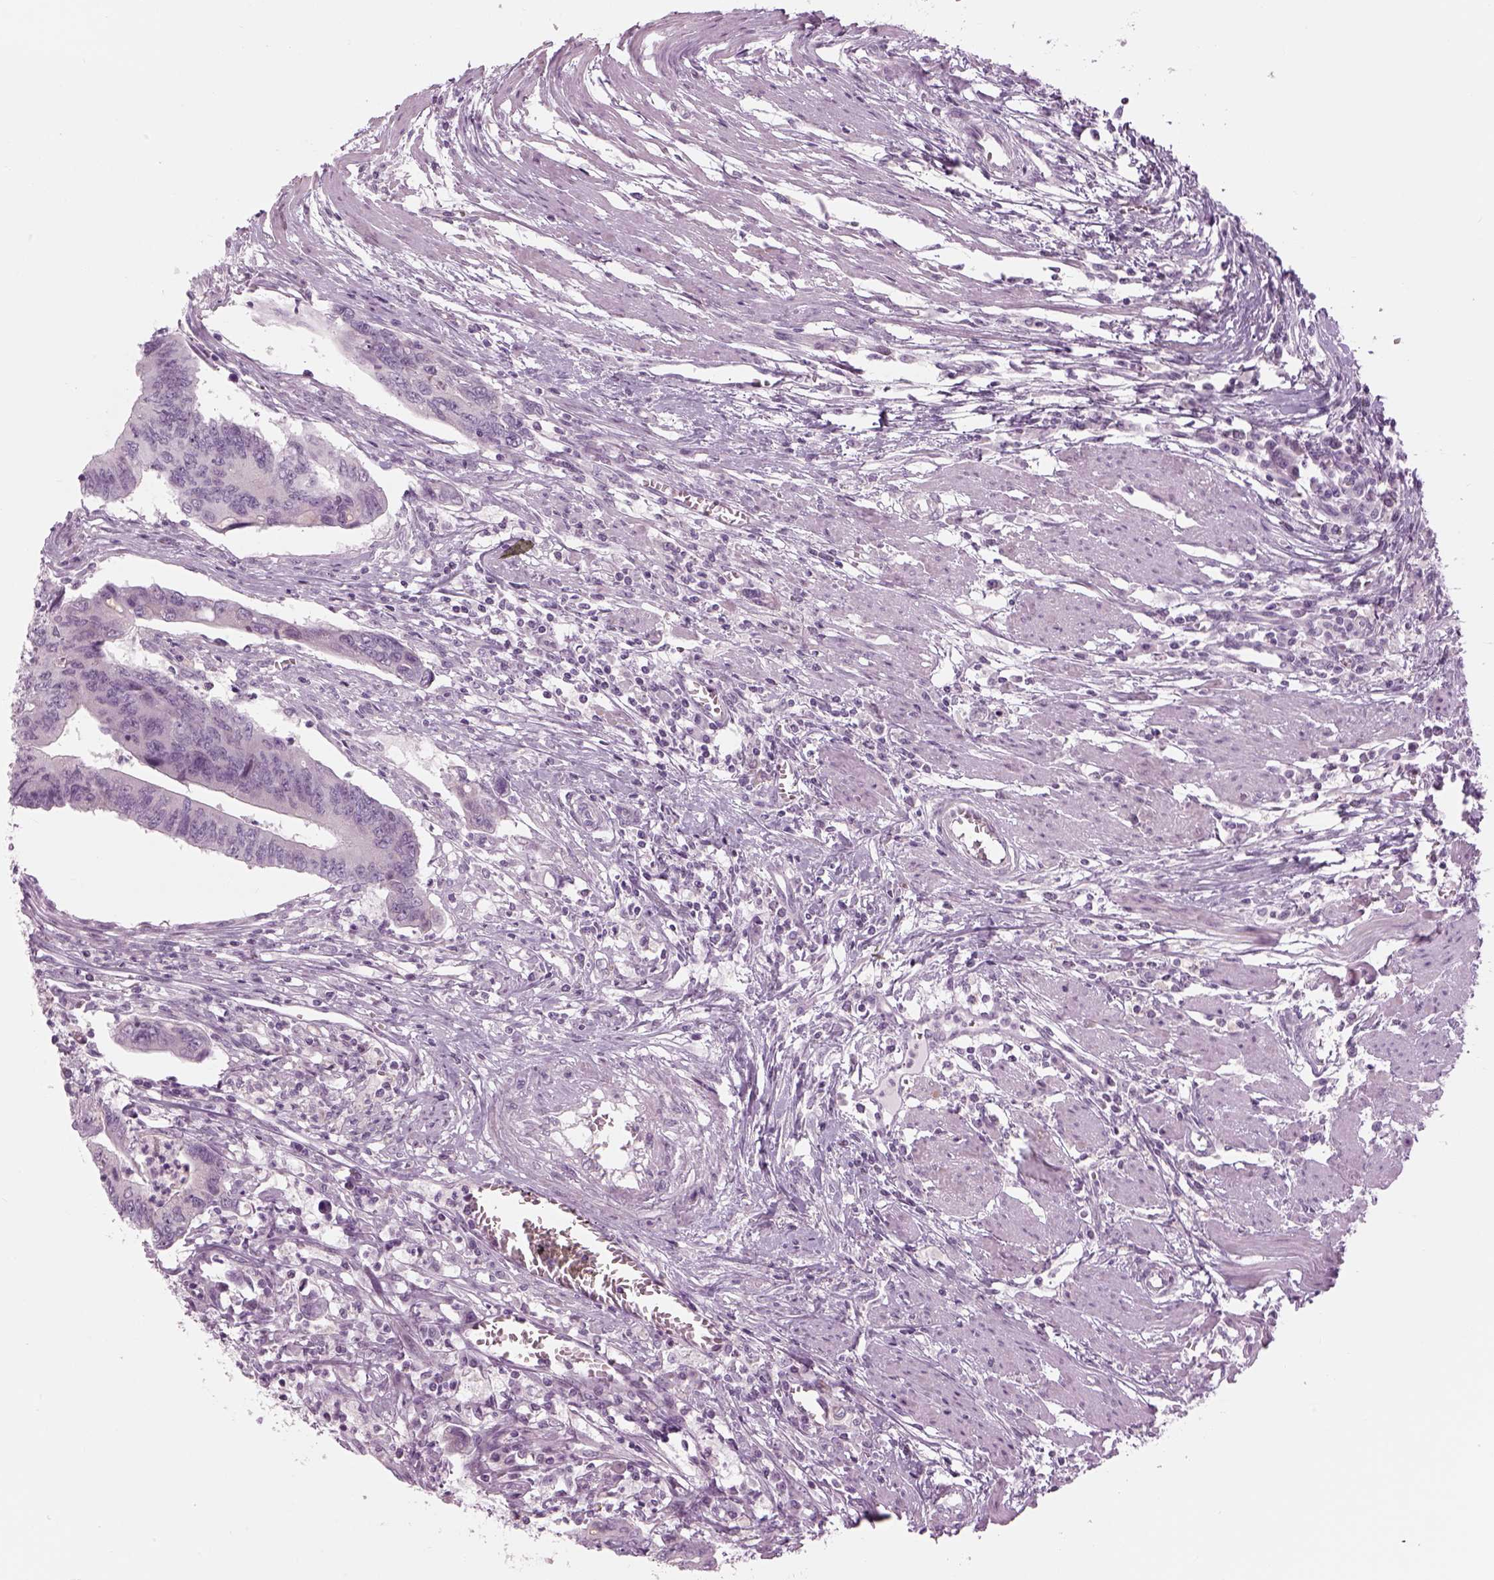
{"staining": {"intensity": "negative", "quantity": "none", "location": "none"}, "tissue": "colorectal cancer", "cell_type": "Tumor cells", "image_type": "cancer", "snomed": [{"axis": "morphology", "description": "Adenocarcinoma, NOS"}, {"axis": "topography", "description": "Colon"}], "caption": "IHC photomicrograph of neoplastic tissue: human colorectal adenocarcinoma stained with DAB (3,3'-diaminobenzidine) shows no significant protein staining in tumor cells.", "gene": "LRRIQ3", "patient": {"sex": "male", "age": 53}}